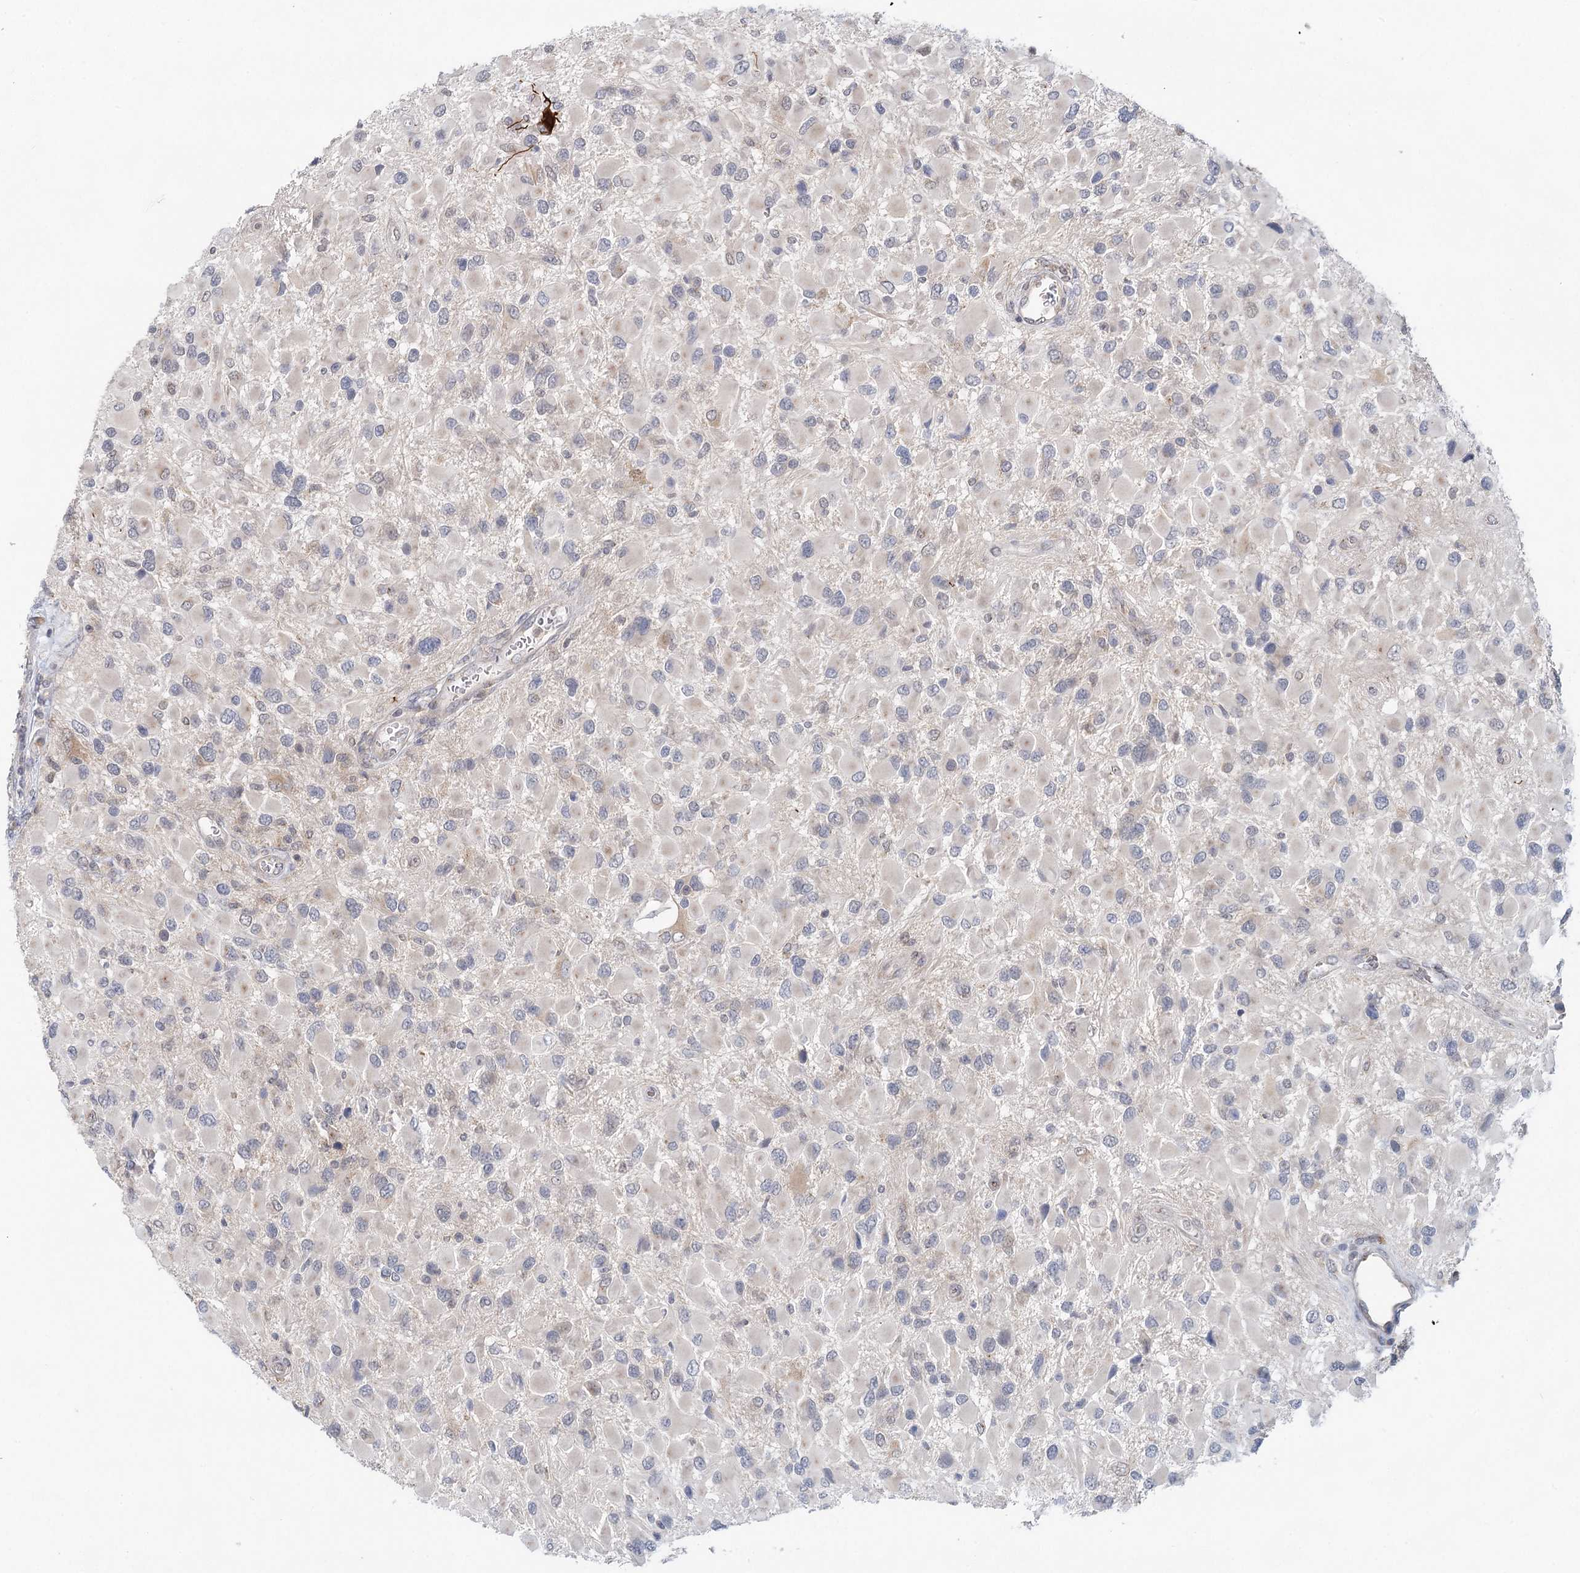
{"staining": {"intensity": "negative", "quantity": "none", "location": "none"}, "tissue": "glioma", "cell_type": "Tumor cells", "image_type": "cancer", "snomed": [{"axis": "morphology", "description": "Glioma, malignant, High grade"}, {"axis": "topography", "description": "Brain"}], "caption": "A high-resolution histopathology image shows immunohistochemistry (IHC) staining of malignant glioma (high-grade), which reveals no significant staining in tumor cells. (Immunohistochemistry, brightfield microscopy, high magnification).", "gene": "BLTP1", "patient": {"sex": "male", "age": 53}}